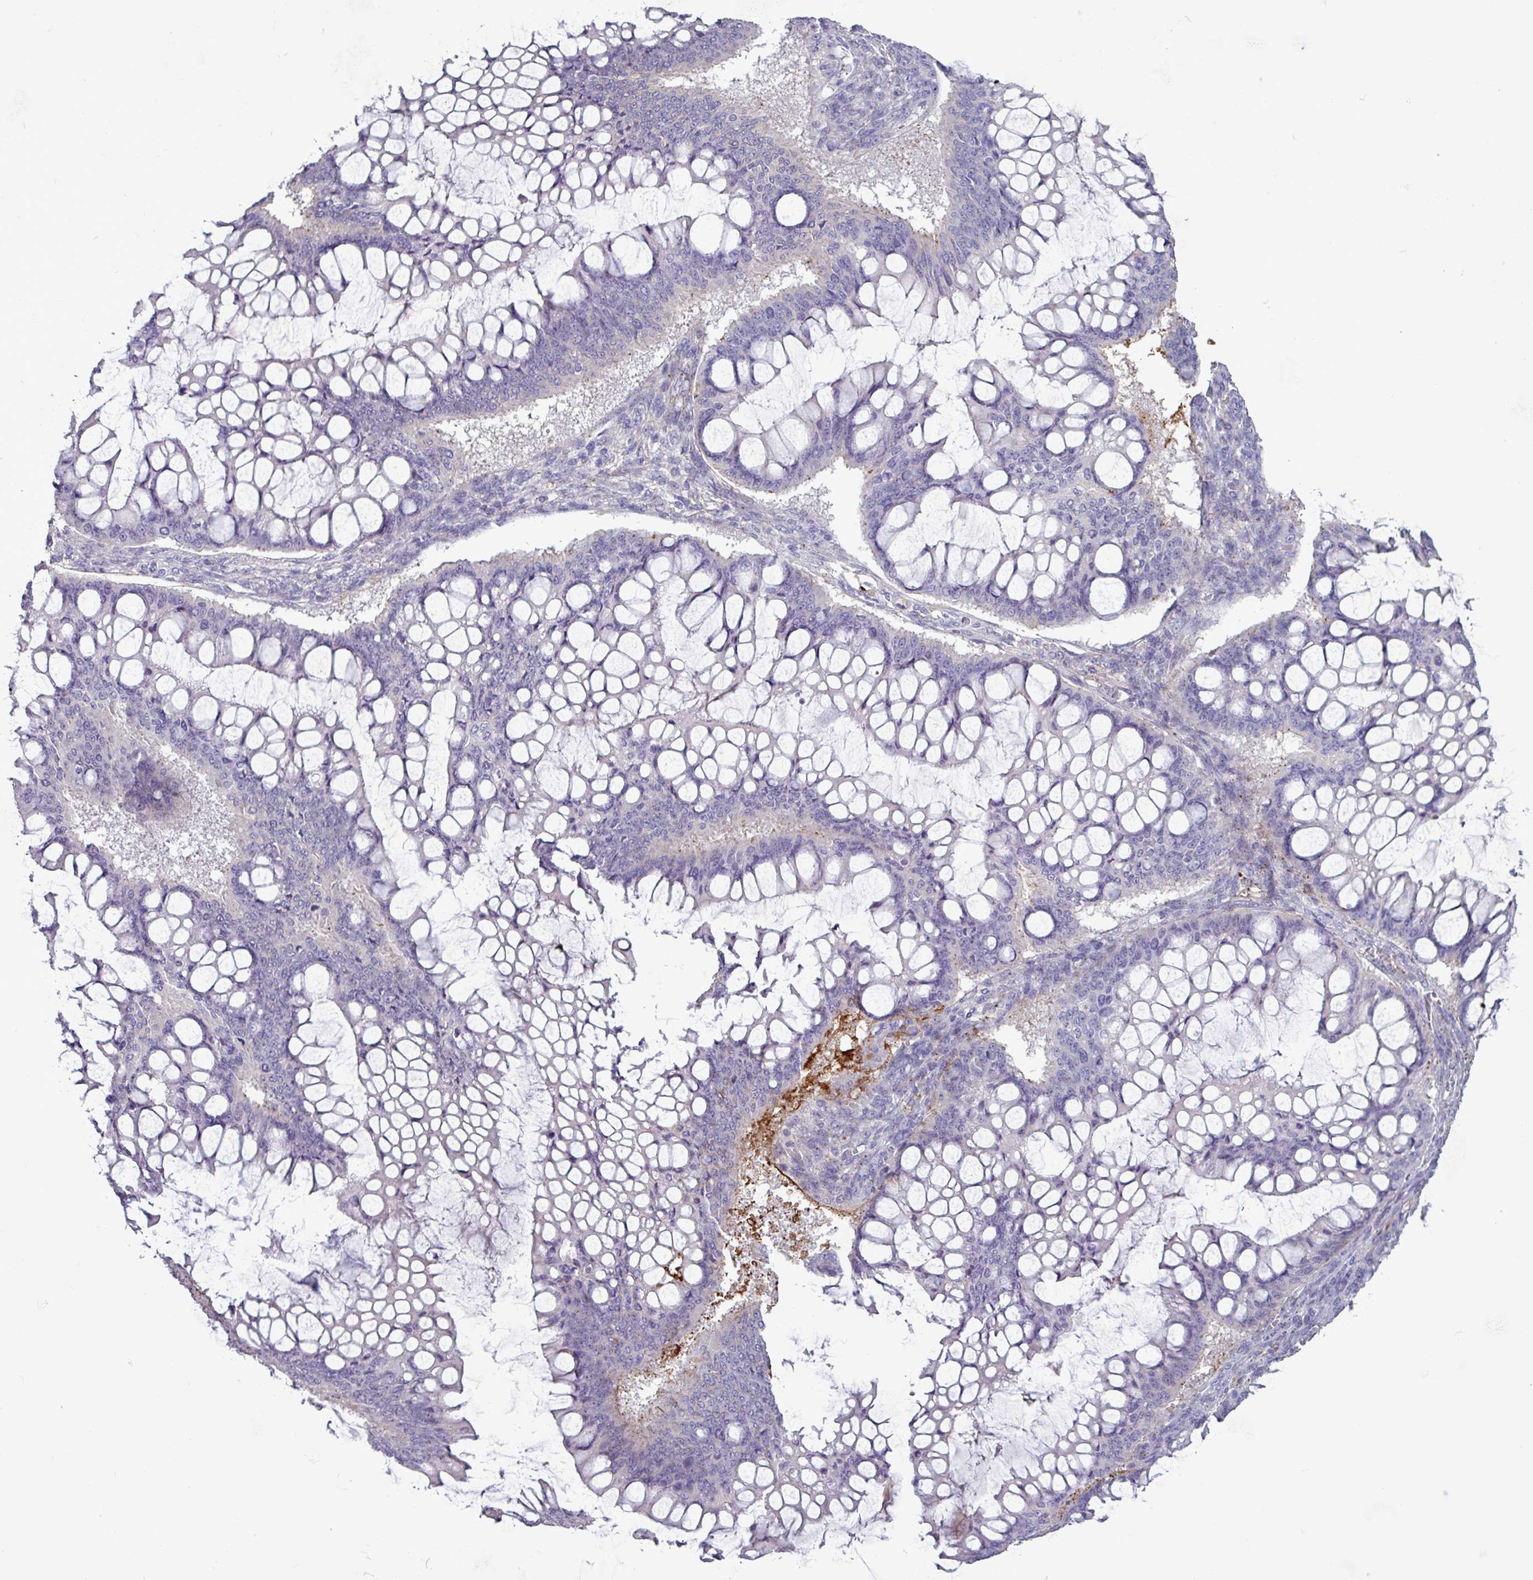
{"staining": {"intensity": "weak", "quantity": "<25%", "location": "cytoplasmic/membranous"}, "tissue": "ovarian cancer", "cell_type": "Tumor cells", "image_type": "cancer", "snomed": [{"axis": "morphology", "description": "Cystadenocarcinoma, mucinous, NOS"}, {"axis": "topography", "description": "Ovary"}], "caption": "Immunohistochemical staining of ovarian cancer reveals no significant expression in tumor cells.", "gene": "PLIN2", "patient": {"sex": "female", "age": 73}}